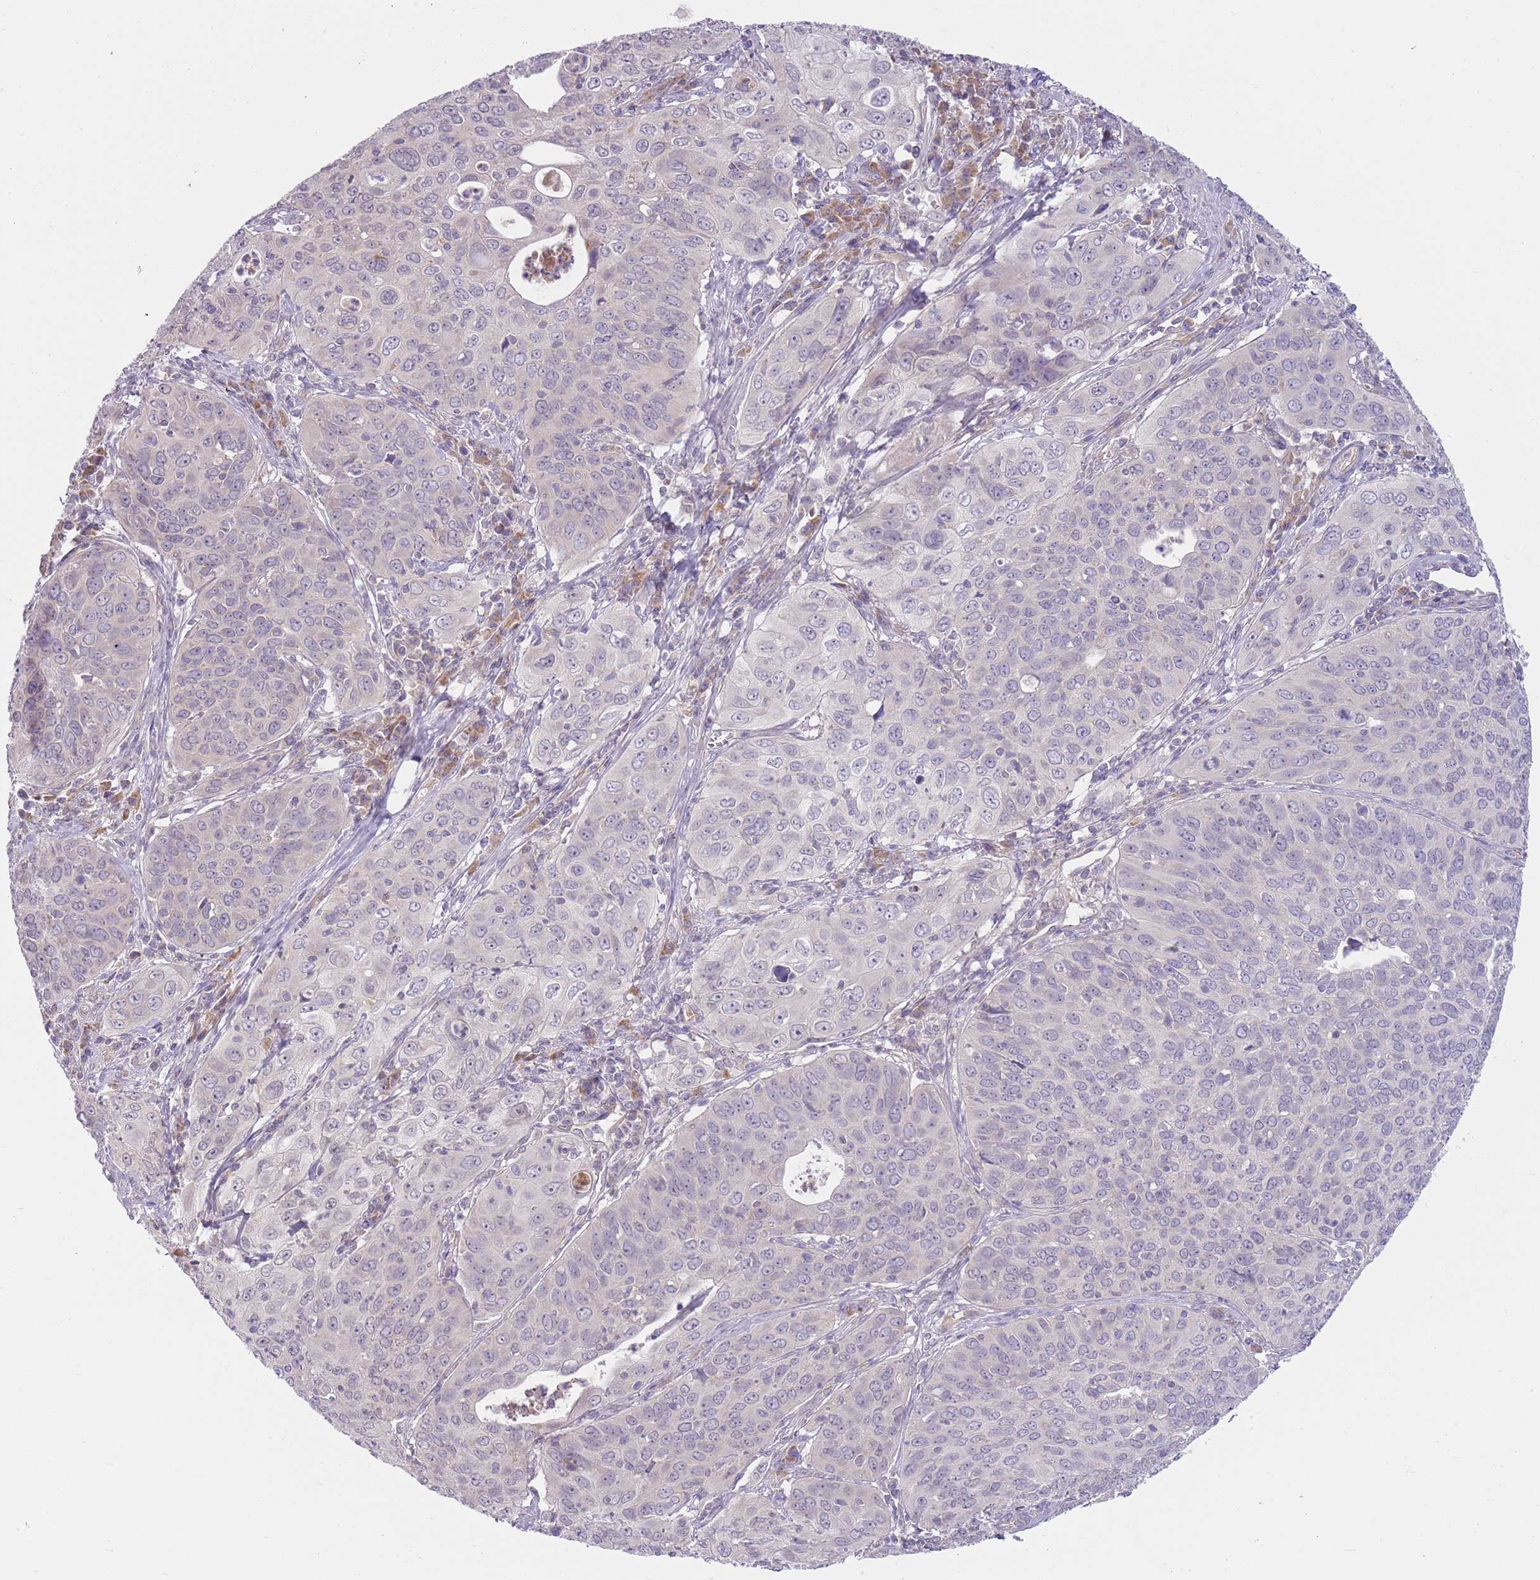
{"staining": {"intensity": "negative", "quantity": "none", "location": "none"}, "tissue": "cervical cancer", "cell_type": "Tumor cells", "image_type": "cancer", "snomed": [{"axis": "morphology", "description": "Squamous cell carcinoma, NOS"}, {"axis": "topography", "description": "Cervix"}], "caption": "The micrograph reveals no staining of tumor cells in cervical squamous cell carcinoma.", "gene": "SKOR2", "patient": {"sex": "female", "age": 36}}